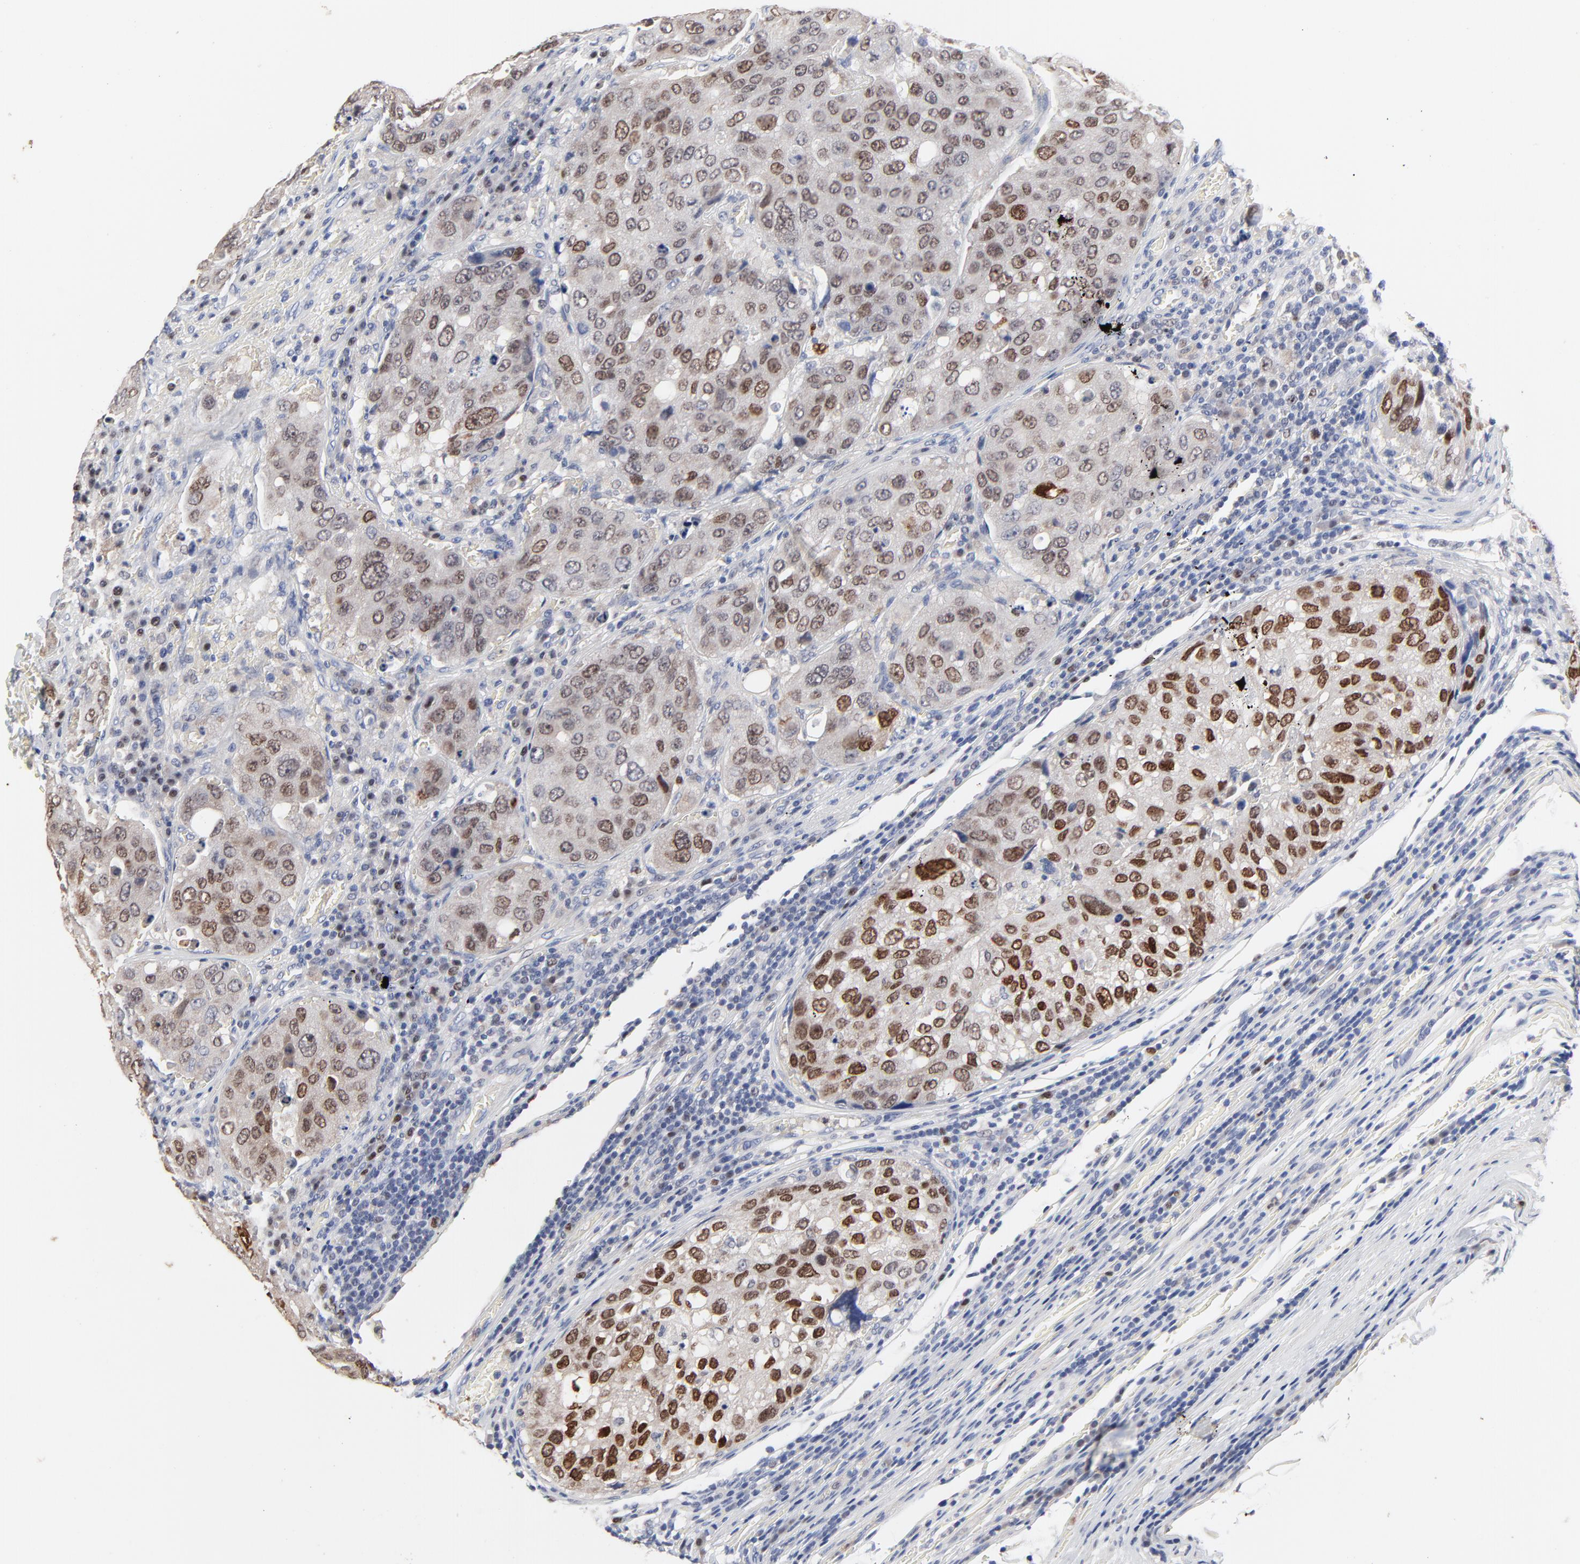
{"staining": {"intensity": "moderate", "quantity": ">75%", "location": "nuclear"}, "tissue": "urothelial cancer", "cell_type": "Tumor cells", "image_type": "cancer", "snomed": [{"axis": "morphology", "description": "Urothelial carcinoma, High grade"}, {"axis": "topography", "description": "Lymph node"}, {"axis": "topography", "description": "Urinary bladder"}], "caption": "Immunohistochemistry (DAB (3,3'-diaminobenzidine)) staining of human urothelial cancer reveals moderate nuclear protein staining in about >75% of tumor cells.", "gene": "AADAC", "patient": {"sex": "male", "age": 51}}